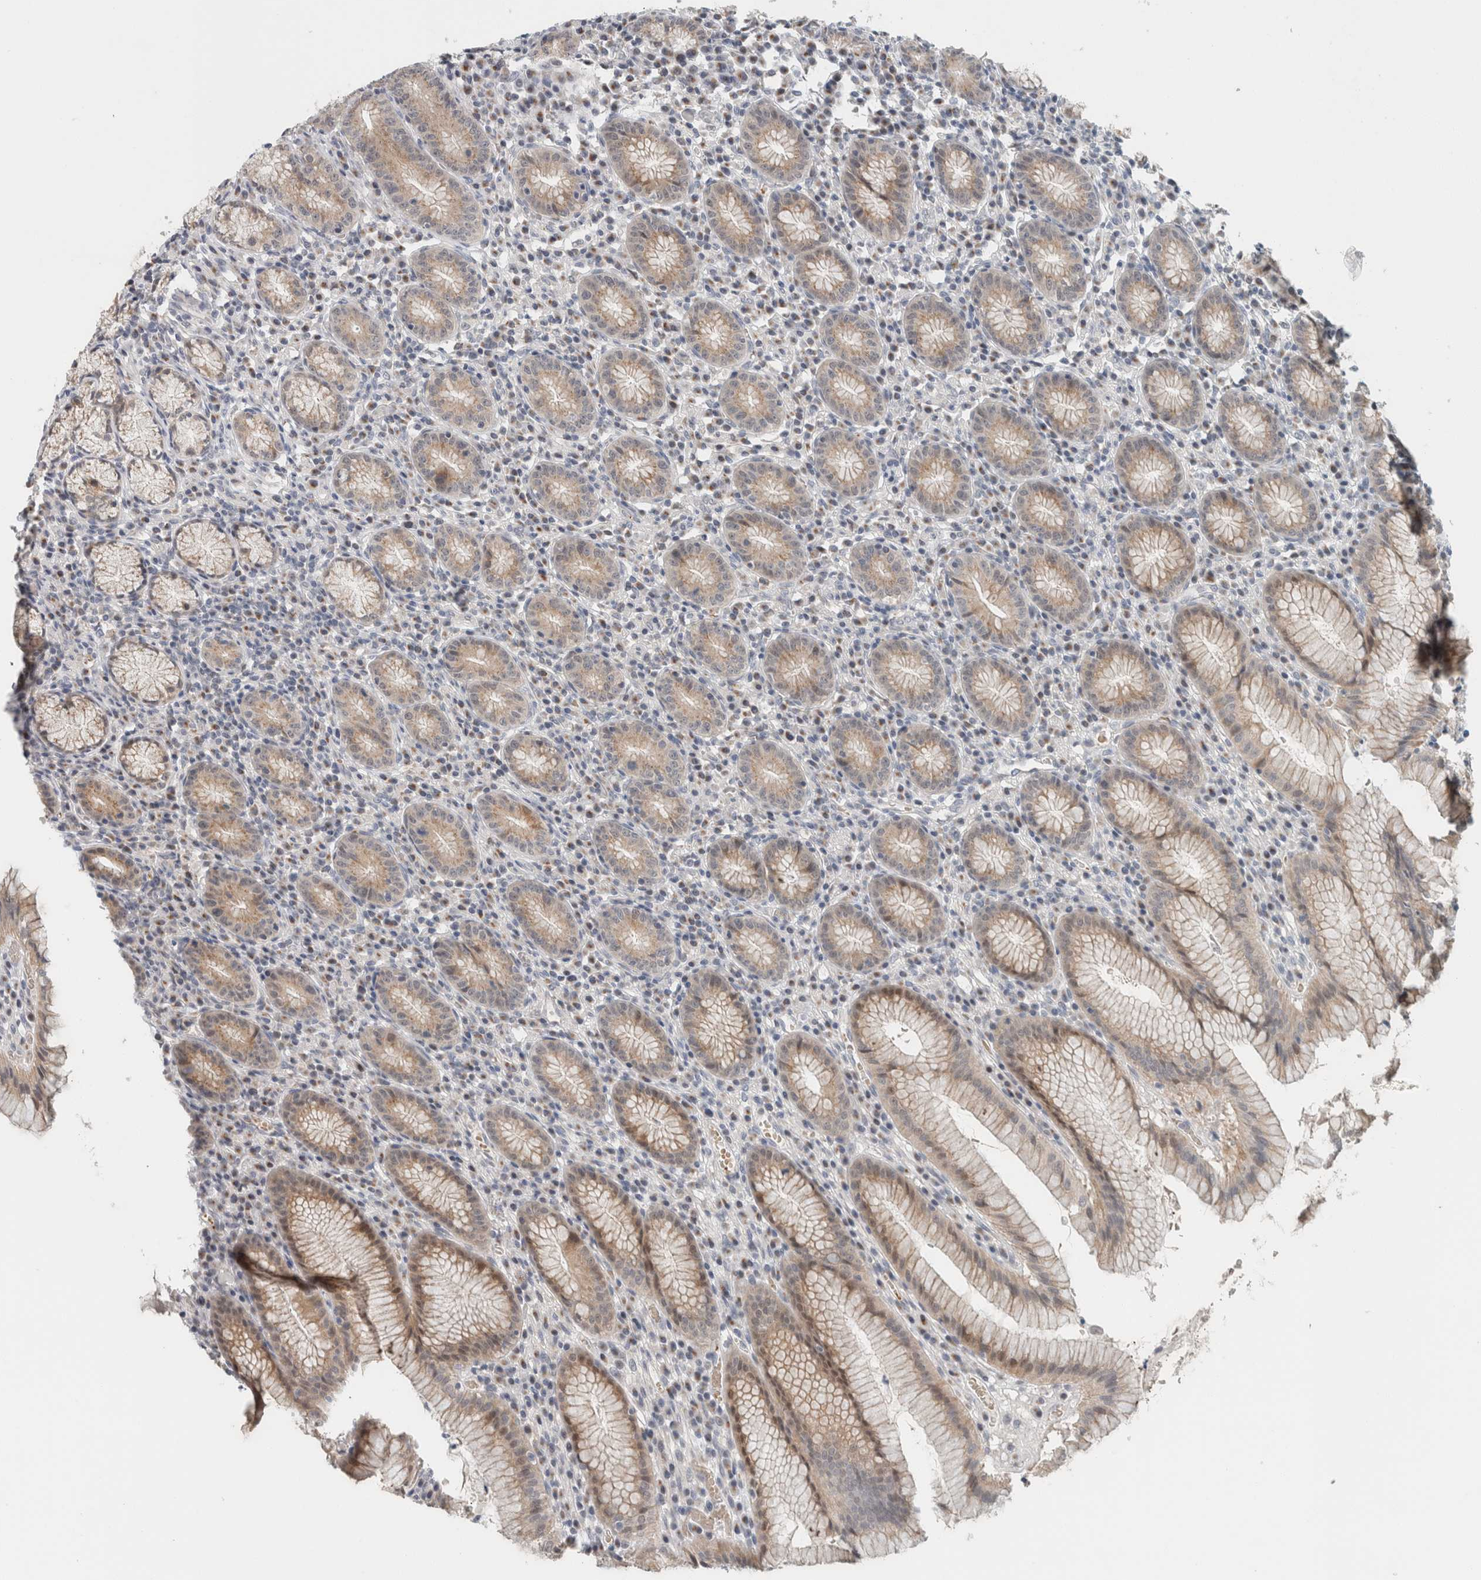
{"staining": {"intensity": "moderate", "quantity": ">75%", "location": "cytoplasmic/membranous"}, "tissue": "stomach", "cell_type": "Glandular cells", "image_type": "normal", "snomed": [{"axis": "morphology", "description": "Normal tissue, NOS"}, {"axis": "topography", "description": "Stomach"}], "caption": "Immunohistochemical staining of normal human stomach displays moderate cytoplasmic/membranous protein positivity in approximately >75% of glandular cells.", "gene": "CRAT", "patient": {"sex": "male", "age": 55}}